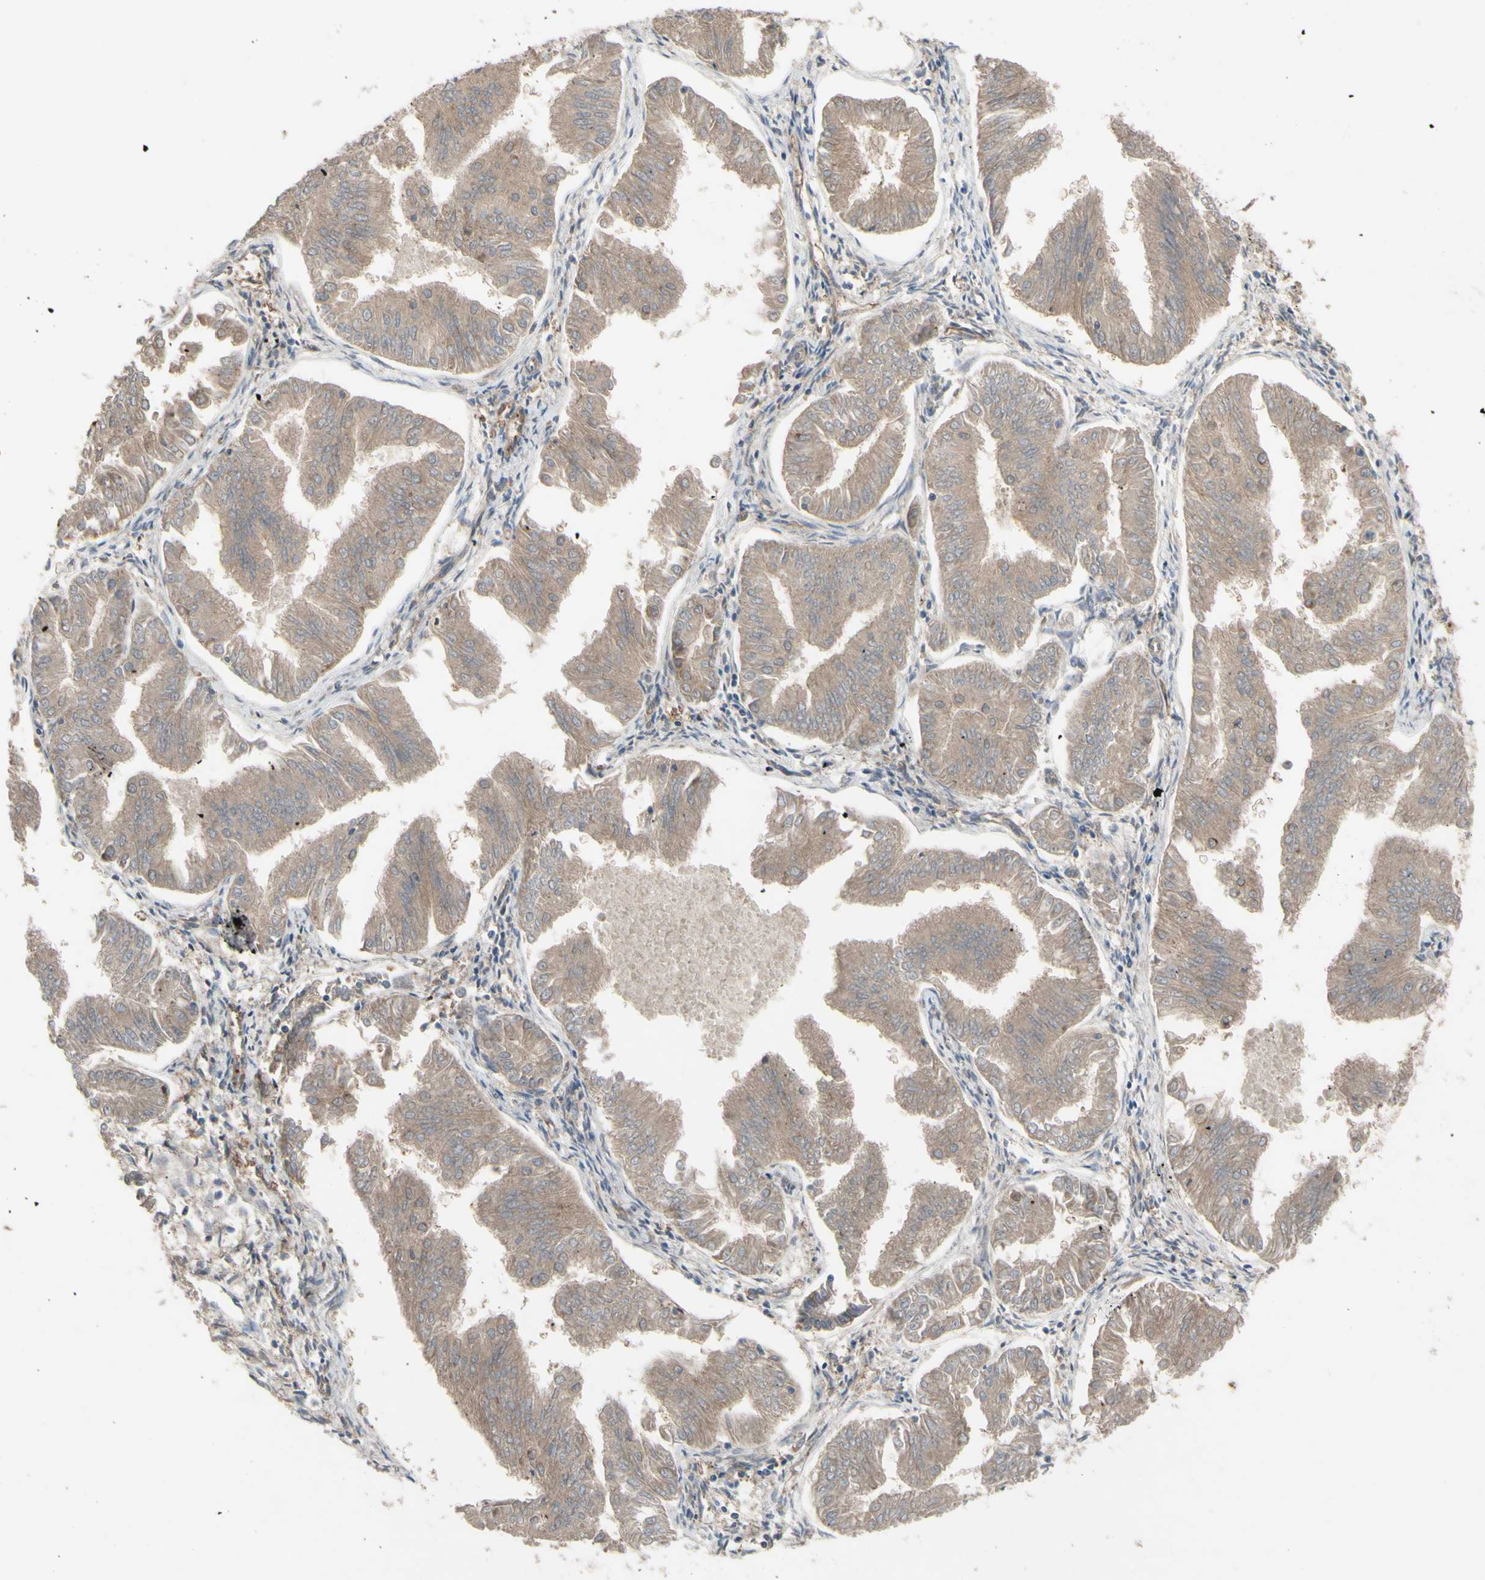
{"staining": {"intensity": "weak", "quantity": ">75%", "location": "cytoplasmic/membranous"}, "tissue": "endometrial cancer", "cell_type": "Tumor cells", "image_type": "cancer", "snomed": [{"axis": "morphology", "description": "Adenocarcinoma, NOS"}, {"axis": "topography", "description": "Endometrium"}], "caption": "Immunohistochemical staining of endometrial cancer (adenocarcinoma) displays weak cytoplasmic/membranous protein staining in about >75% of tumor cells.", "gene": "SHROOM4", "patient": {"sex": "female", "age": 53}}